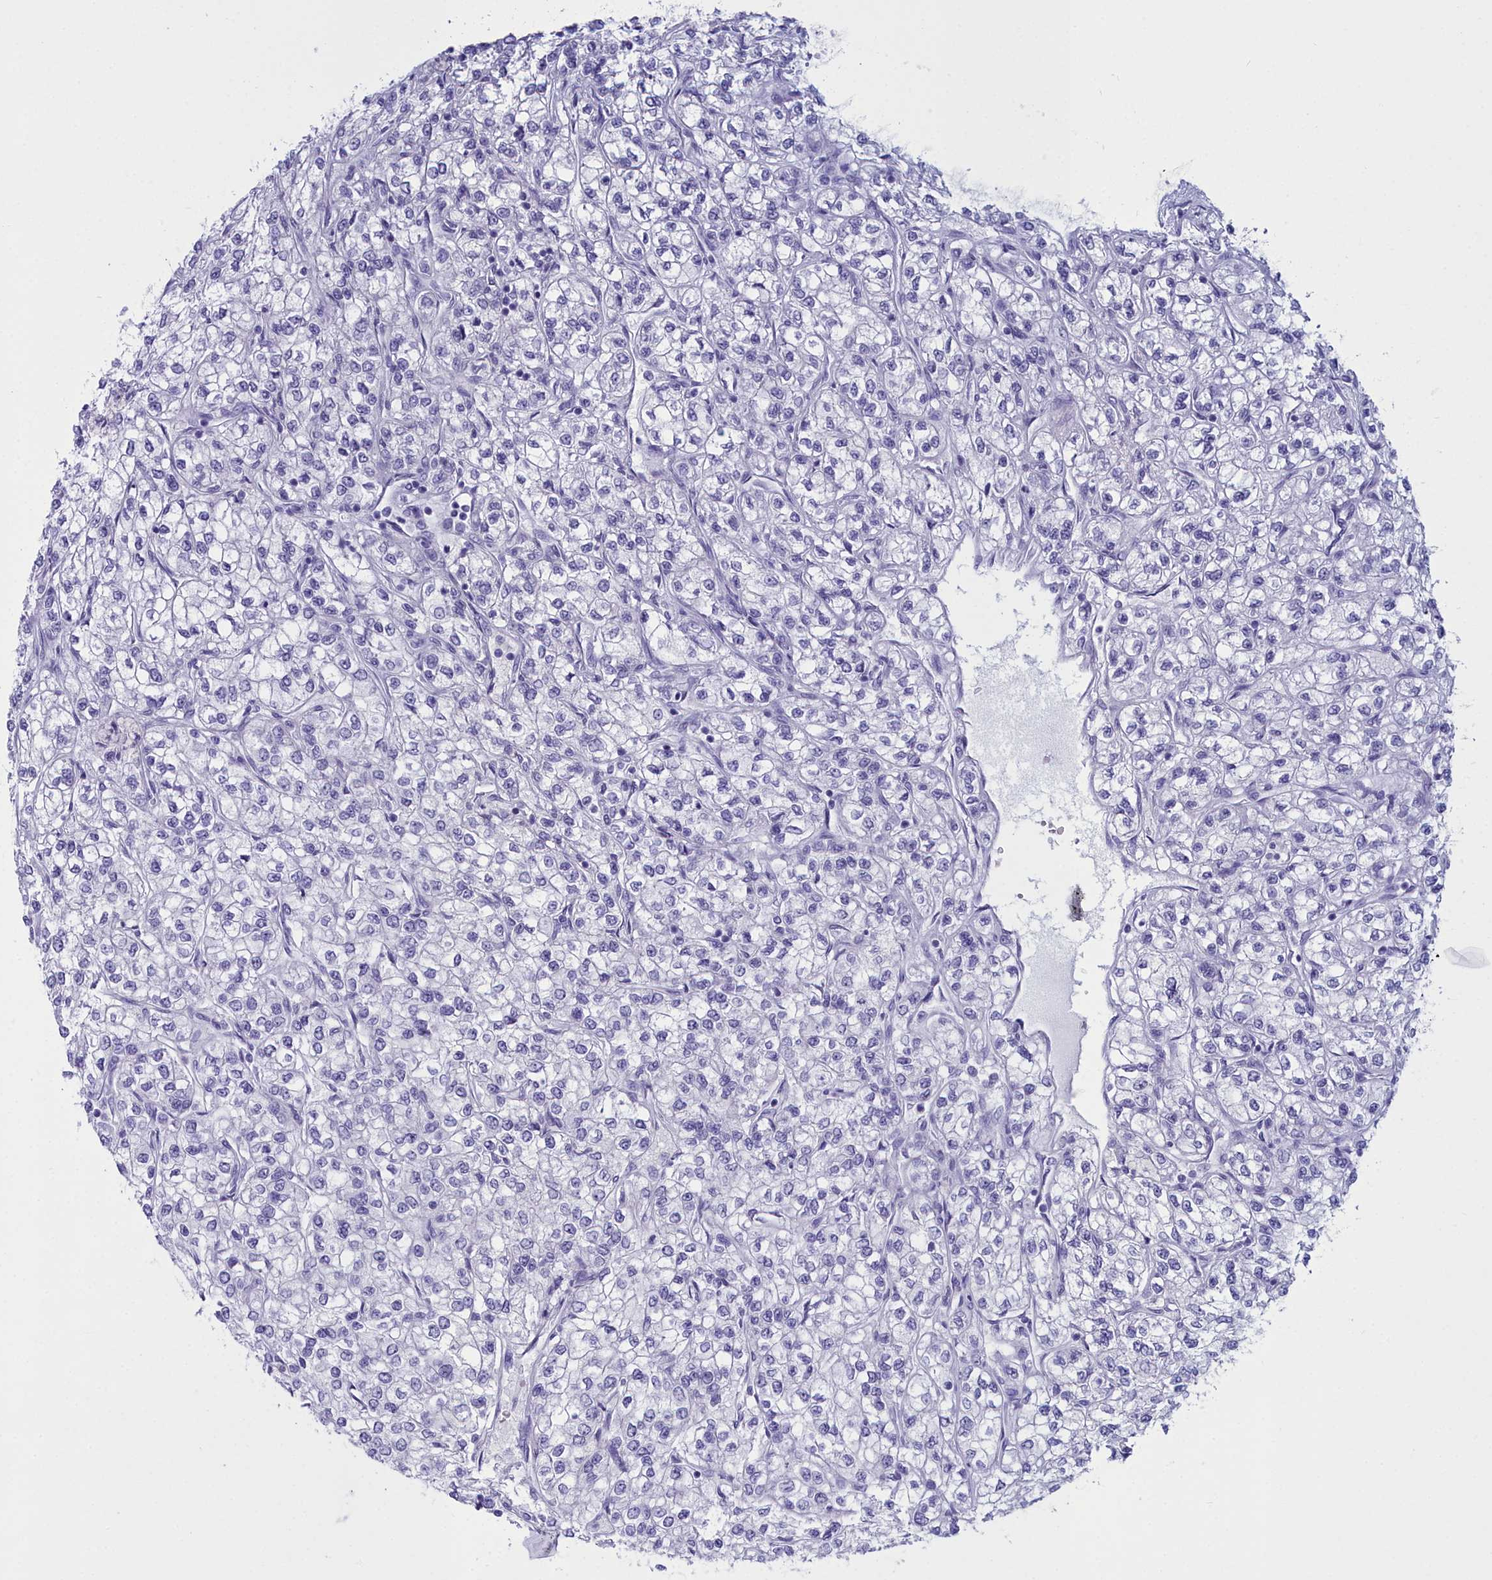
{"staining": {"intensity": "negative", "quantity": "none", "location": "none"}, "tissue": "renal cancer", "cell_type": "Tumor cells", "image_type": "cancer", "snomed": [{"axis": "morphology", "description": "Adenocarcinoma, NOS"}, {"axis": "topography", "description": "Kidney"}], "caption": "A high-resolution histopathology image shows IHC staining of renal cancer (adenocarcinoma), which reveals no significant staining in tumor cells.", "gene": "MAP6", "patient": {"sex": "male", "age": 80}}